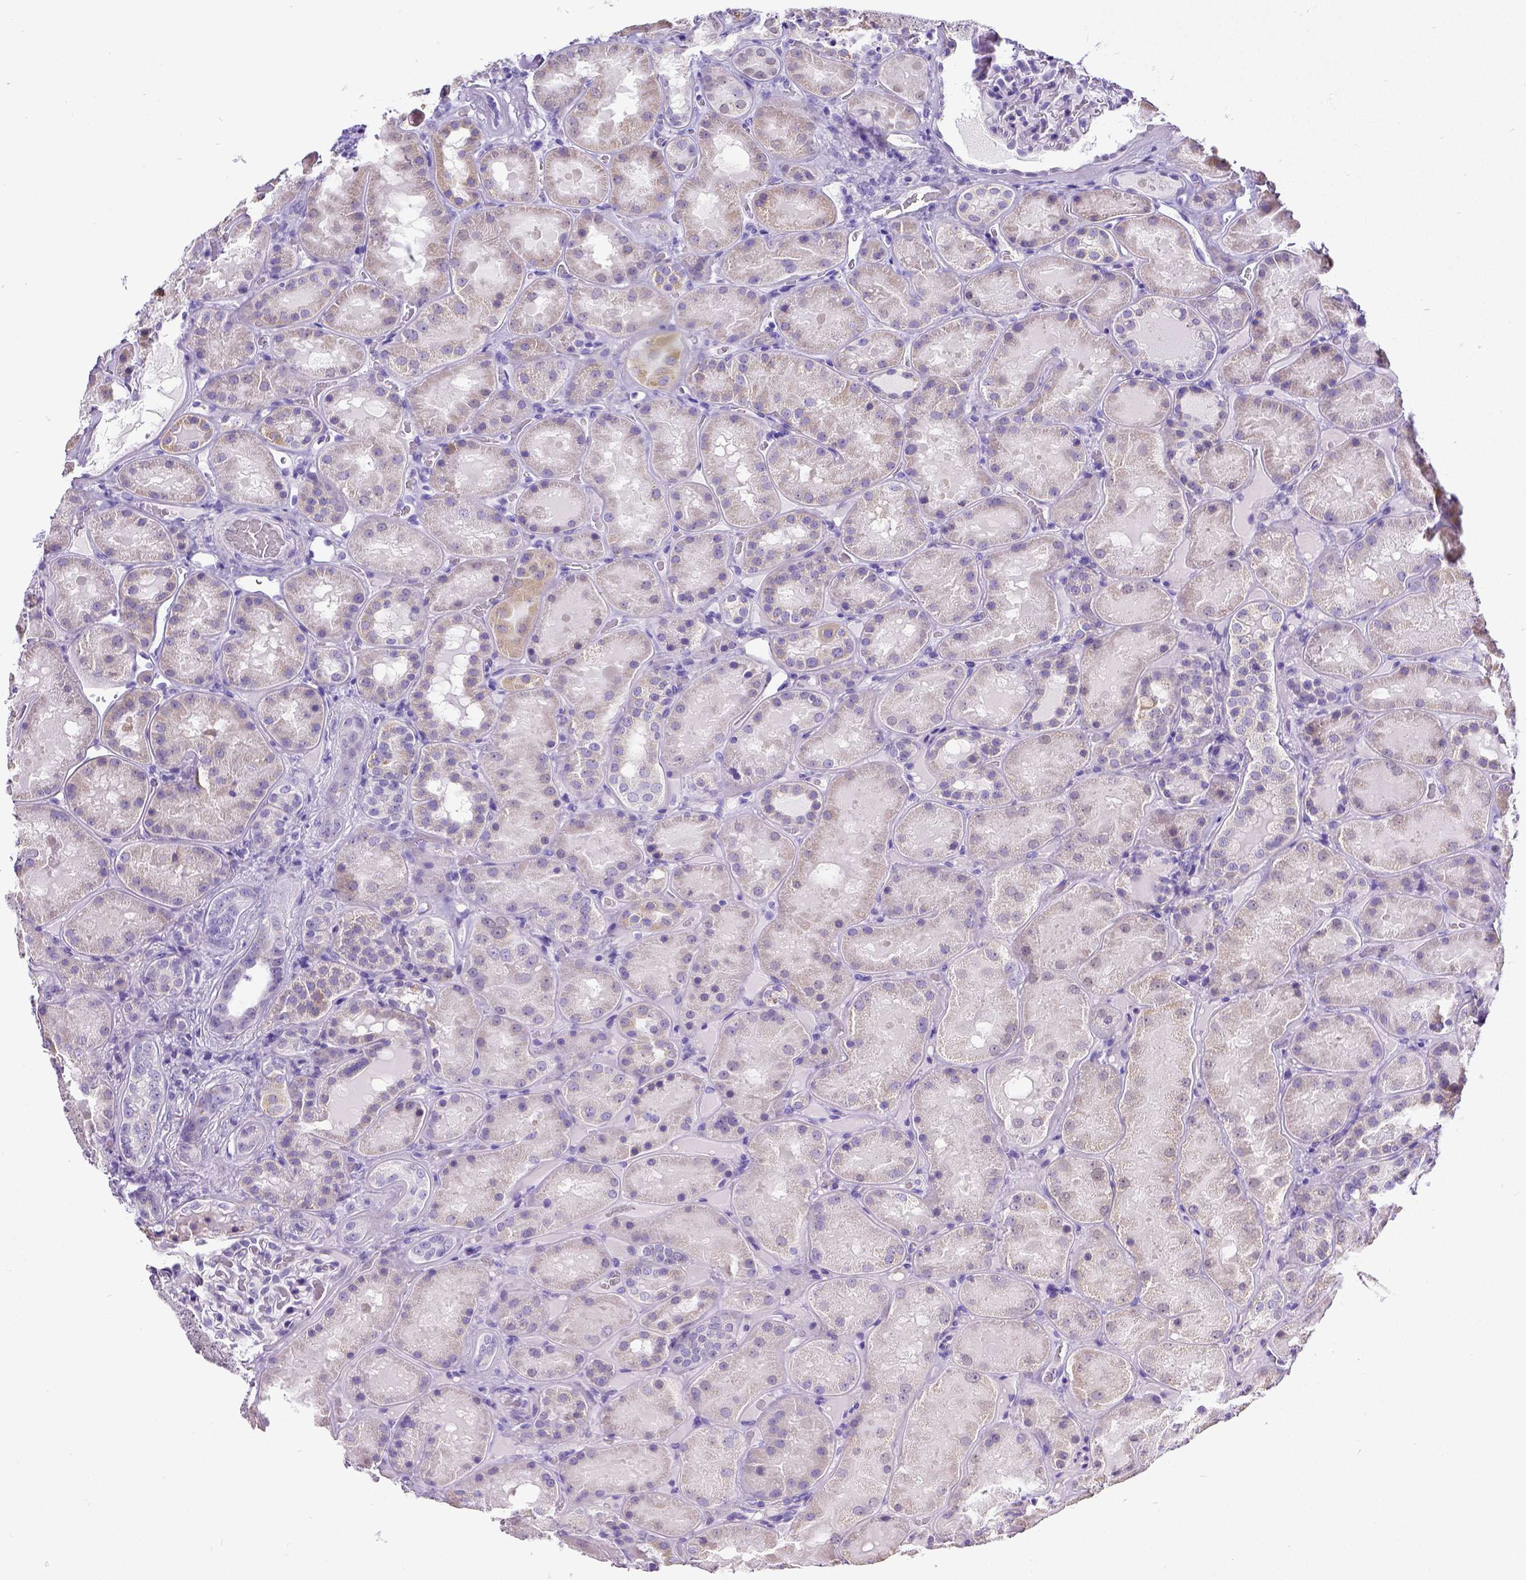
{"staining": {"intensity": "negative", "quantity": "none", "location": "none"}, "tissue": "kidney", "cell_type": "Cells in glomeruli", "image_type": "normal", "snomed": [{"axis": "morphology", "description": "Normal tissue, NOS"}, {"axis": "topography", "description": "Kidney"}], "caption": "Immunohistochemistry (IHC) micrograph of unremarkable human kidney stained for a protein (brown), which exhibits no staining in cells in glomeruli.", "gene": "SATB2", "patient": {"sex": "male", "age": 73}}